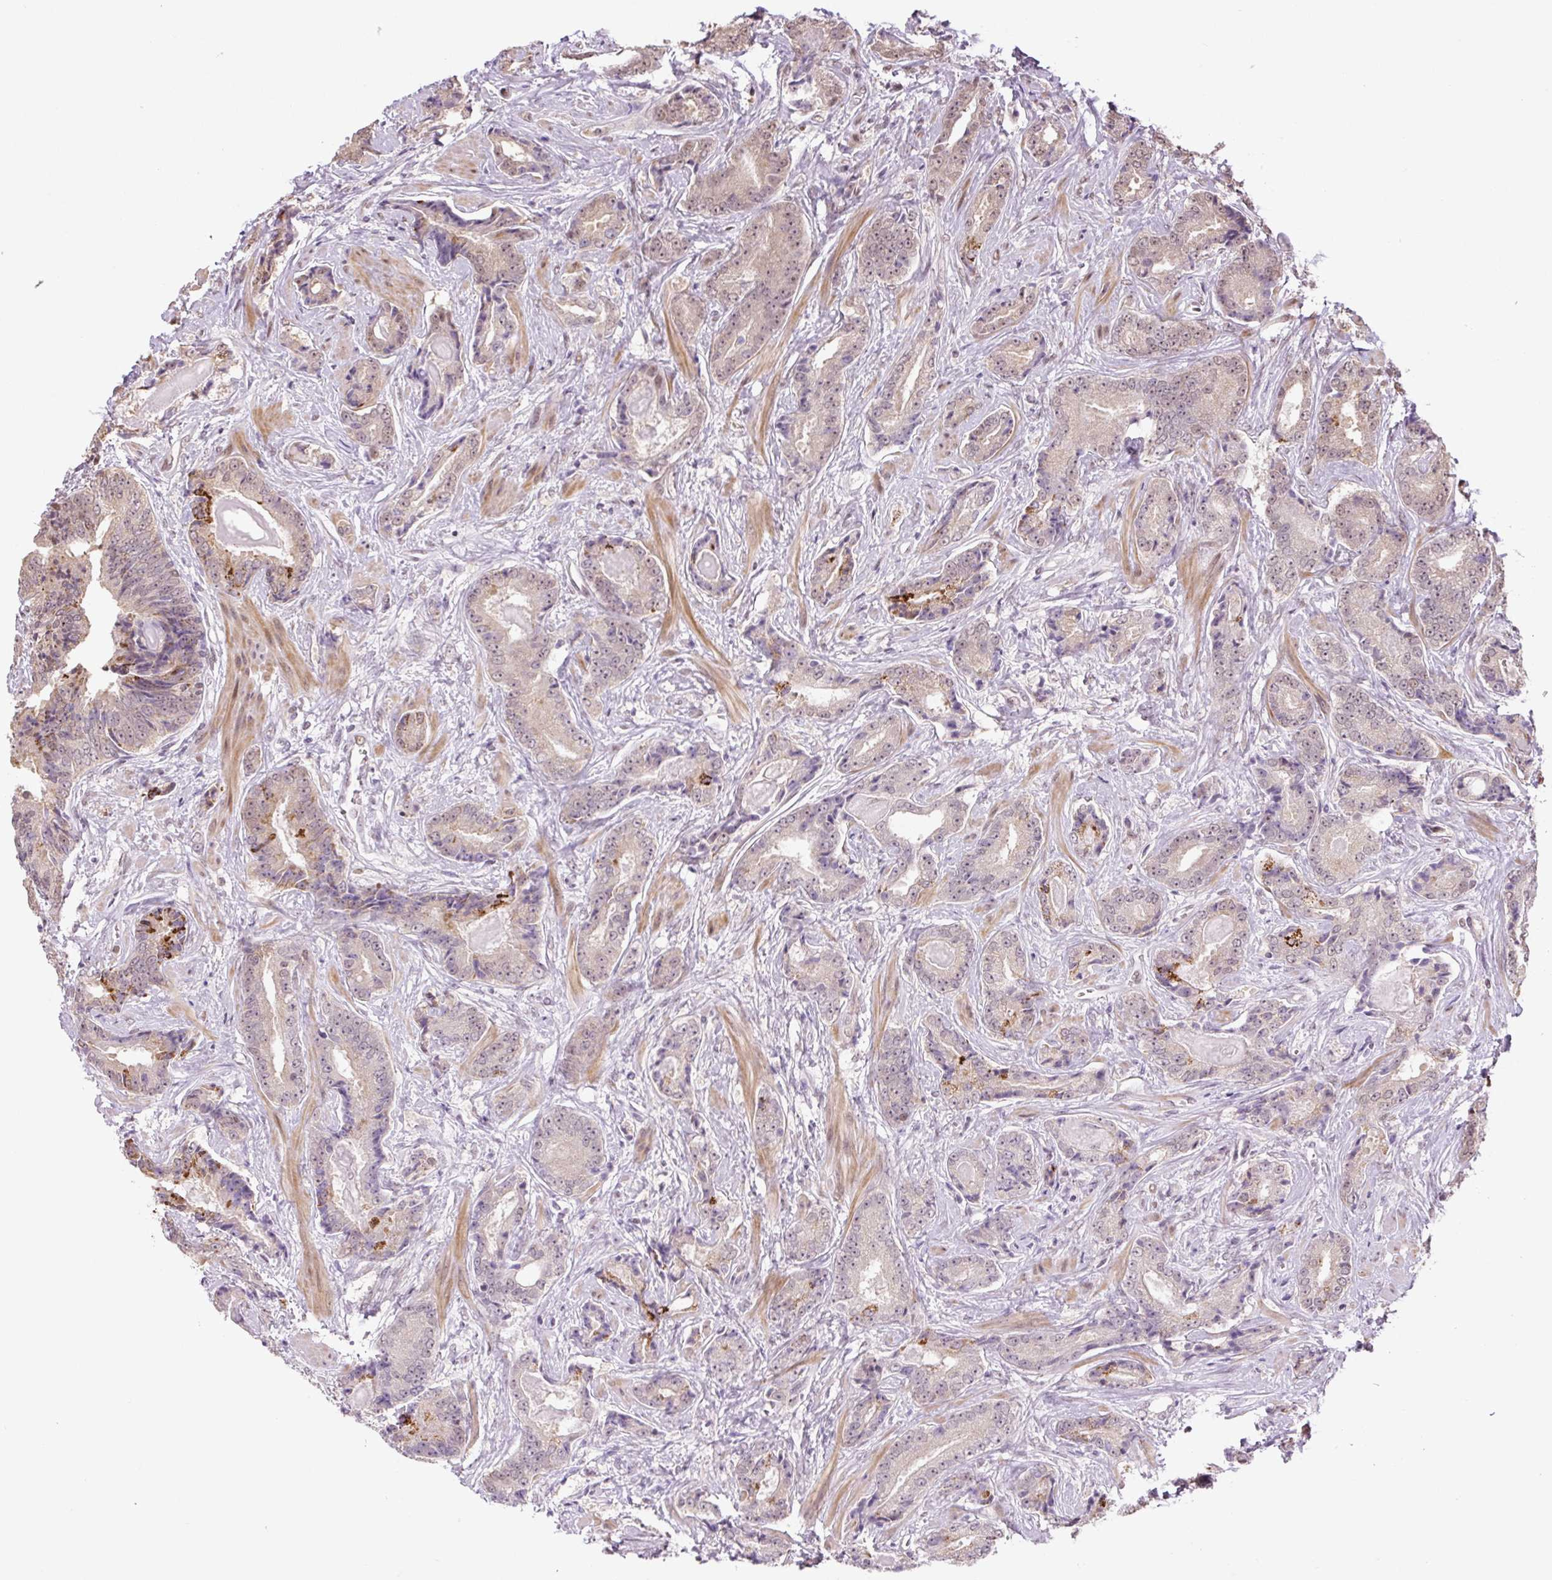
{"staining": {"intensity": "negative", "quantity": "none", "location": "none"}, "tissue": "prostate cancer", "cell_type": "Tumor cells", "image_type": "cancer", "snomed": [{"axis": "morphology", "description": "Adenocarcinoma, Low grade"}, {"axis": "topography", "description": "Prostate"}], "caption": "There is no significant positivity in tumor cells of prostate adenocarcinoma (low-grade).", "gene": "TCFL5", "patient": {"sex": "male", "age": 62}}